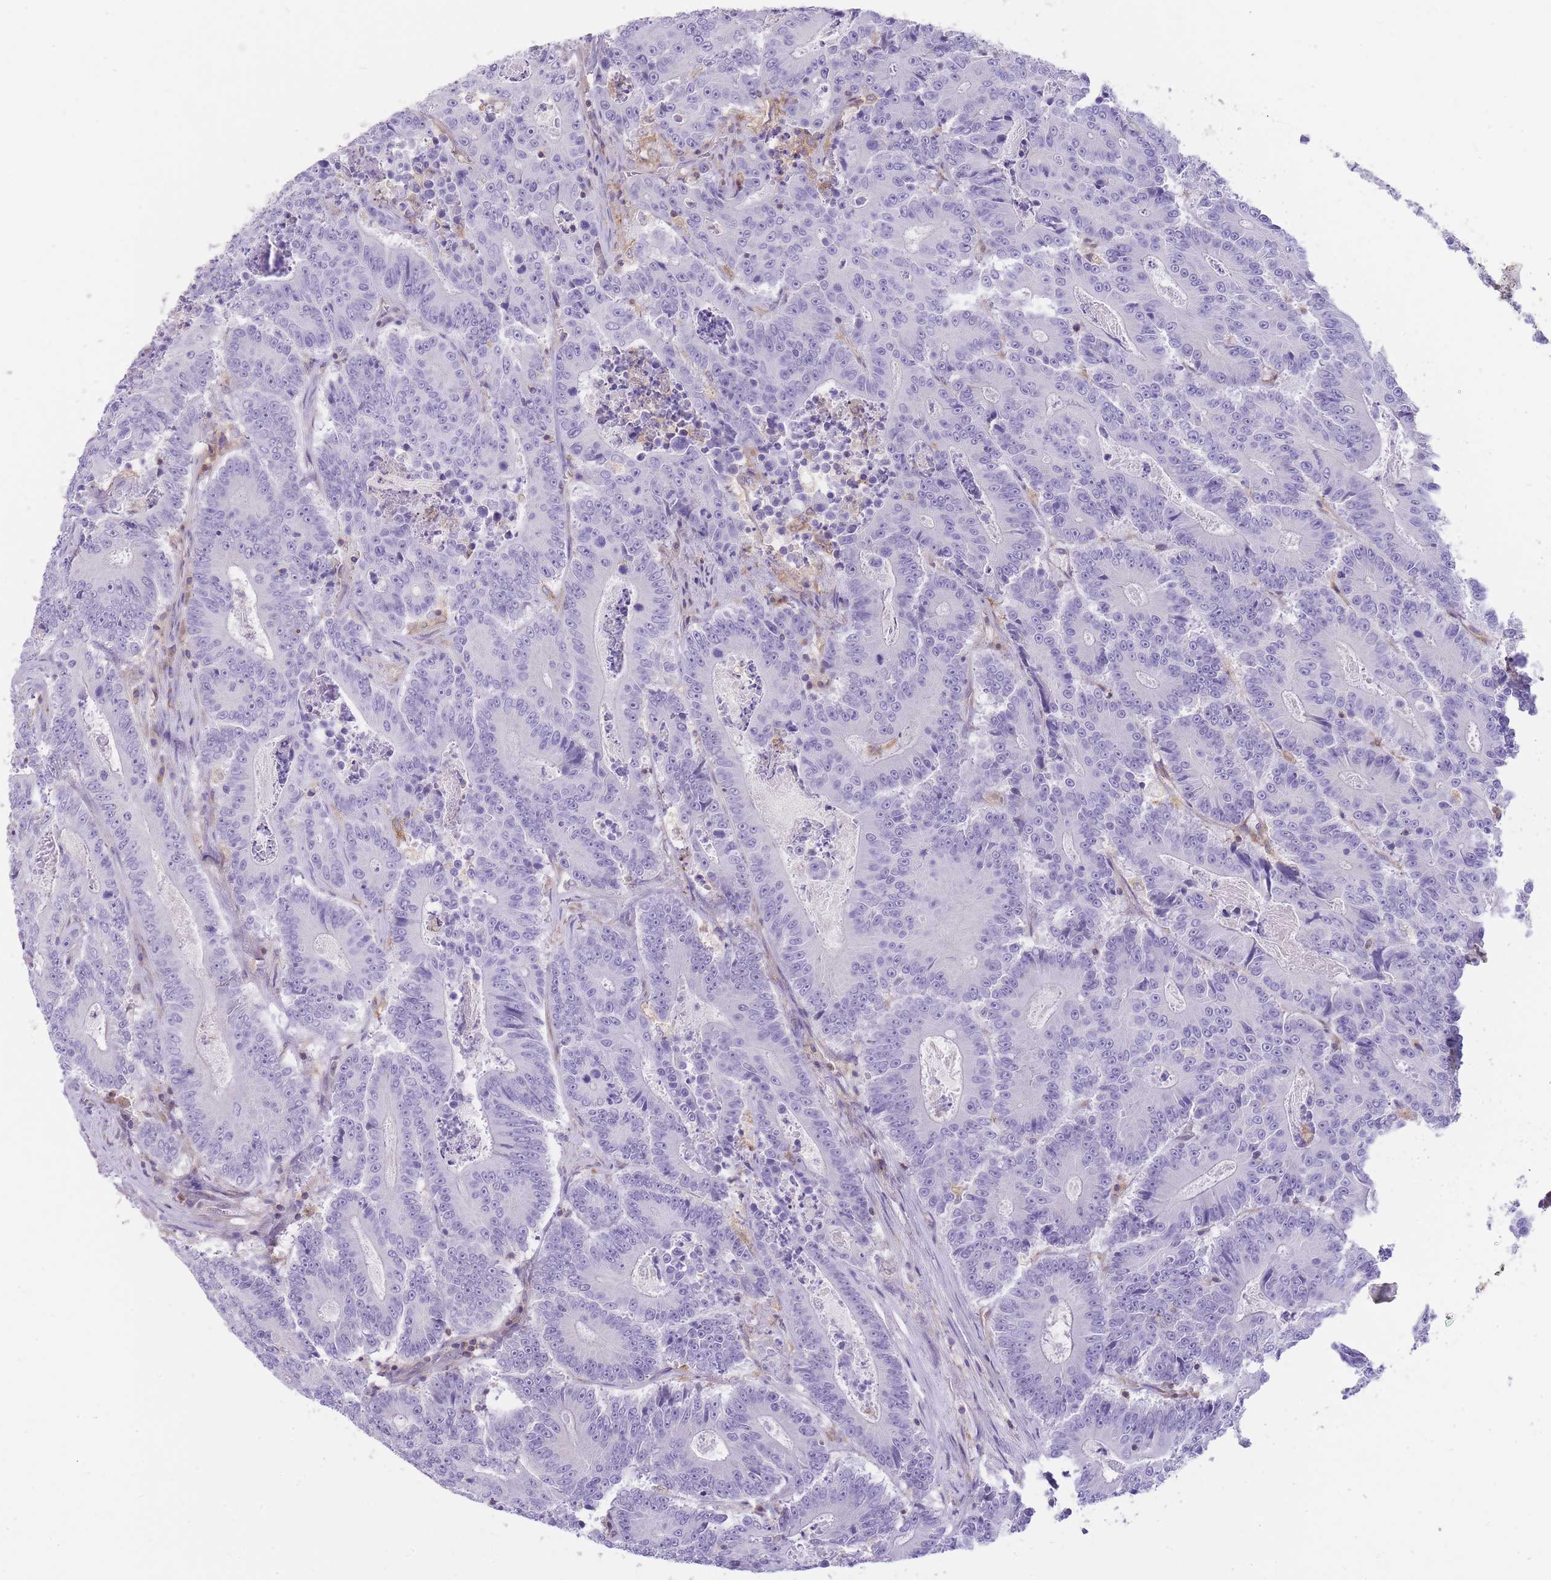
{"staining": {"intensity": "negative", "quantity": "none", "location": "none"}, "tissue": "colorectal cancer", "cell_type": "Tumor cells", "image_type": "cancer", "snomed": [{"axis": "morphology", "description": "Adenocarcinoma, NOS"}, {"axis": "topography", "description": "Colon"}], "caption": "The image reveals no staining of tumor cells in colorectal adenocarcinoma.", "gene": "PRKAR1A", "patient": {"sex": "male", "age": 83}}